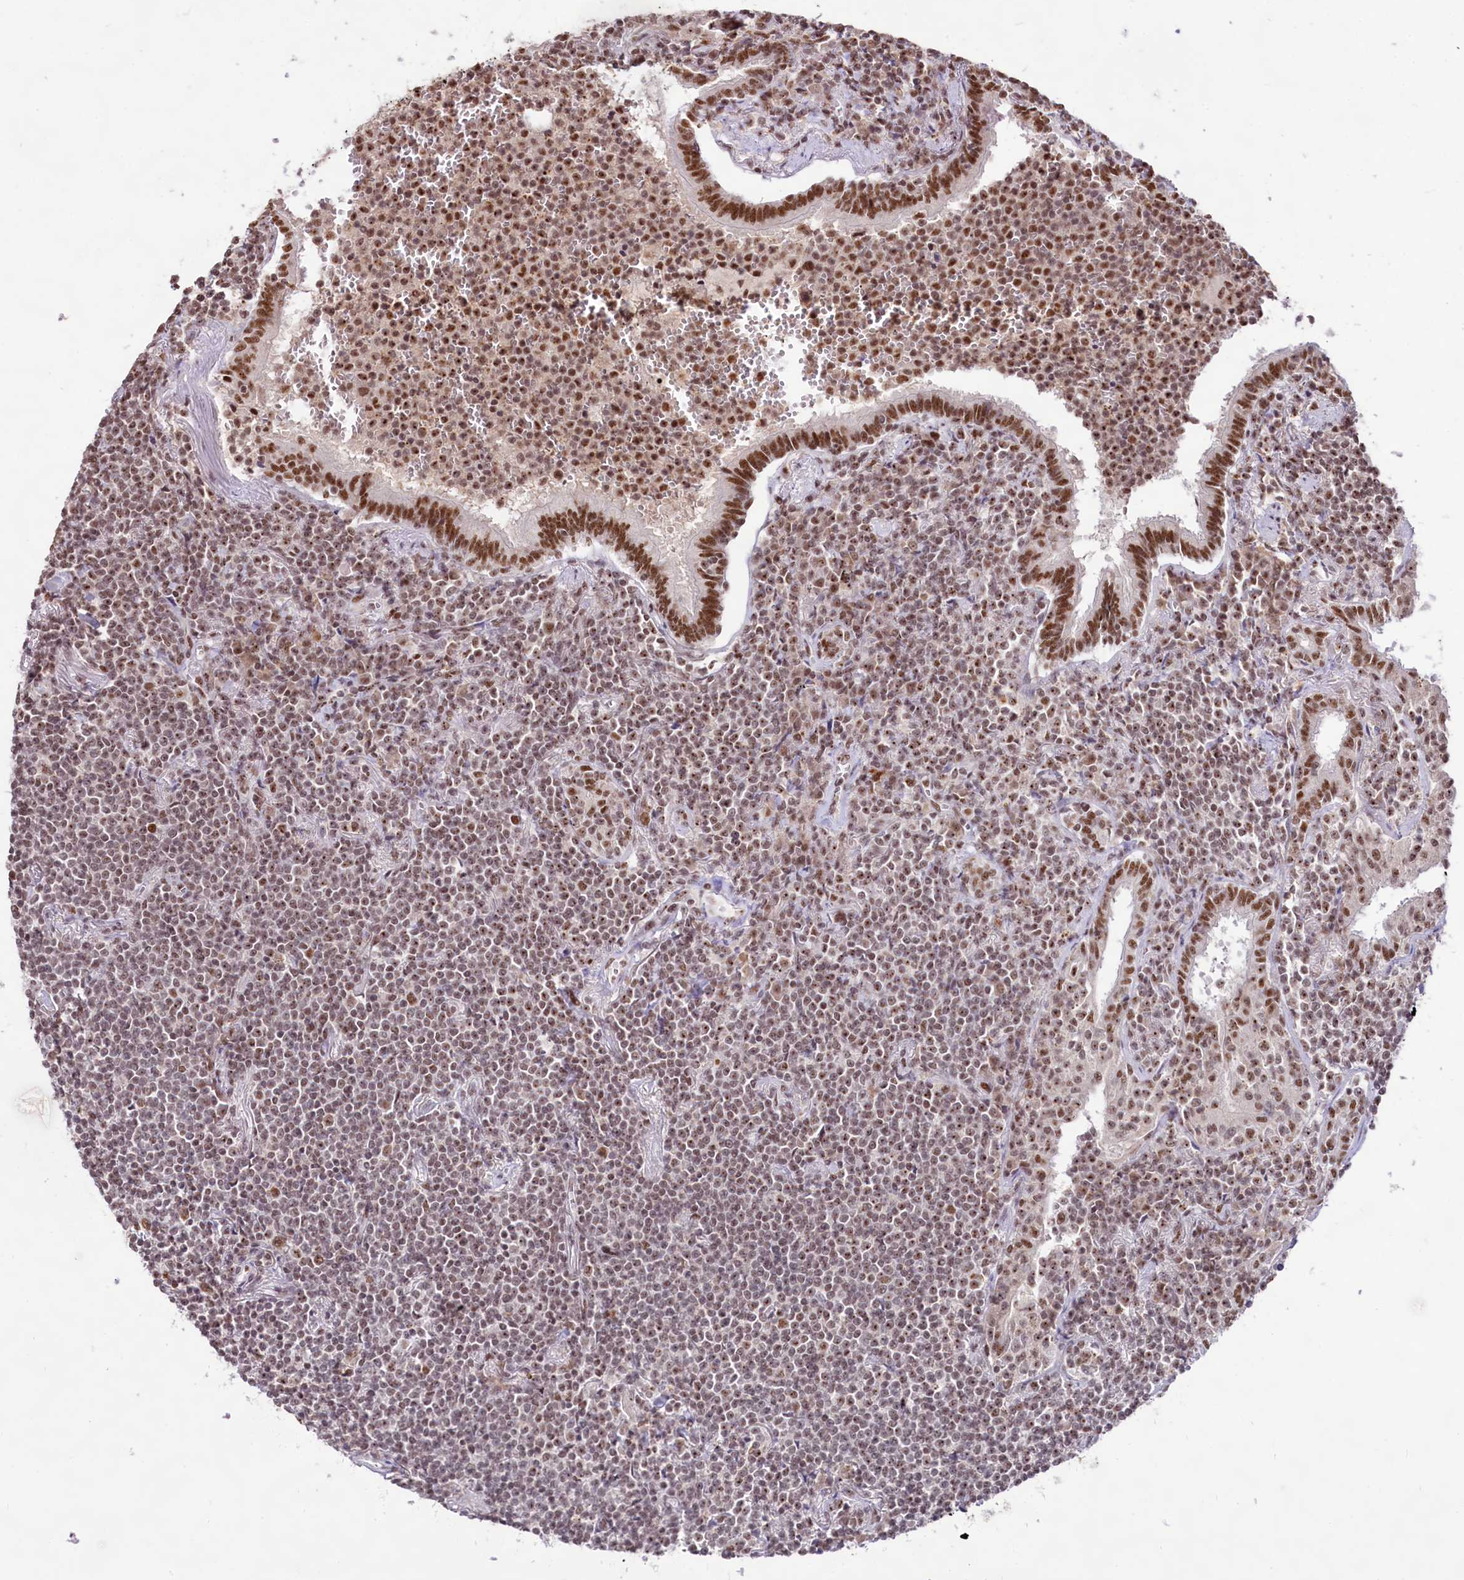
{"staining": {"intensity": "weak", "quantity": ">75%", "location": "nuclear"}, "tissue": "lymphoma", "cell_type": "Tumor cells", "image_type": "cancer", "snomed": [{"axis": "morphology", "description": "Malignant lymphoma, non-Hodgkin's type, Low grade"}, {"axis": "topography", "description": "Lung"}], "caption": "Human malignant lymphoma, non-Hodgkin's type (low-grade) stained for a protein (brown) displays weak nuclear positive positivity in about >75% of tumor cells.", "gene": "HIRA", "patient": {"sex": "female", "age": 71}}